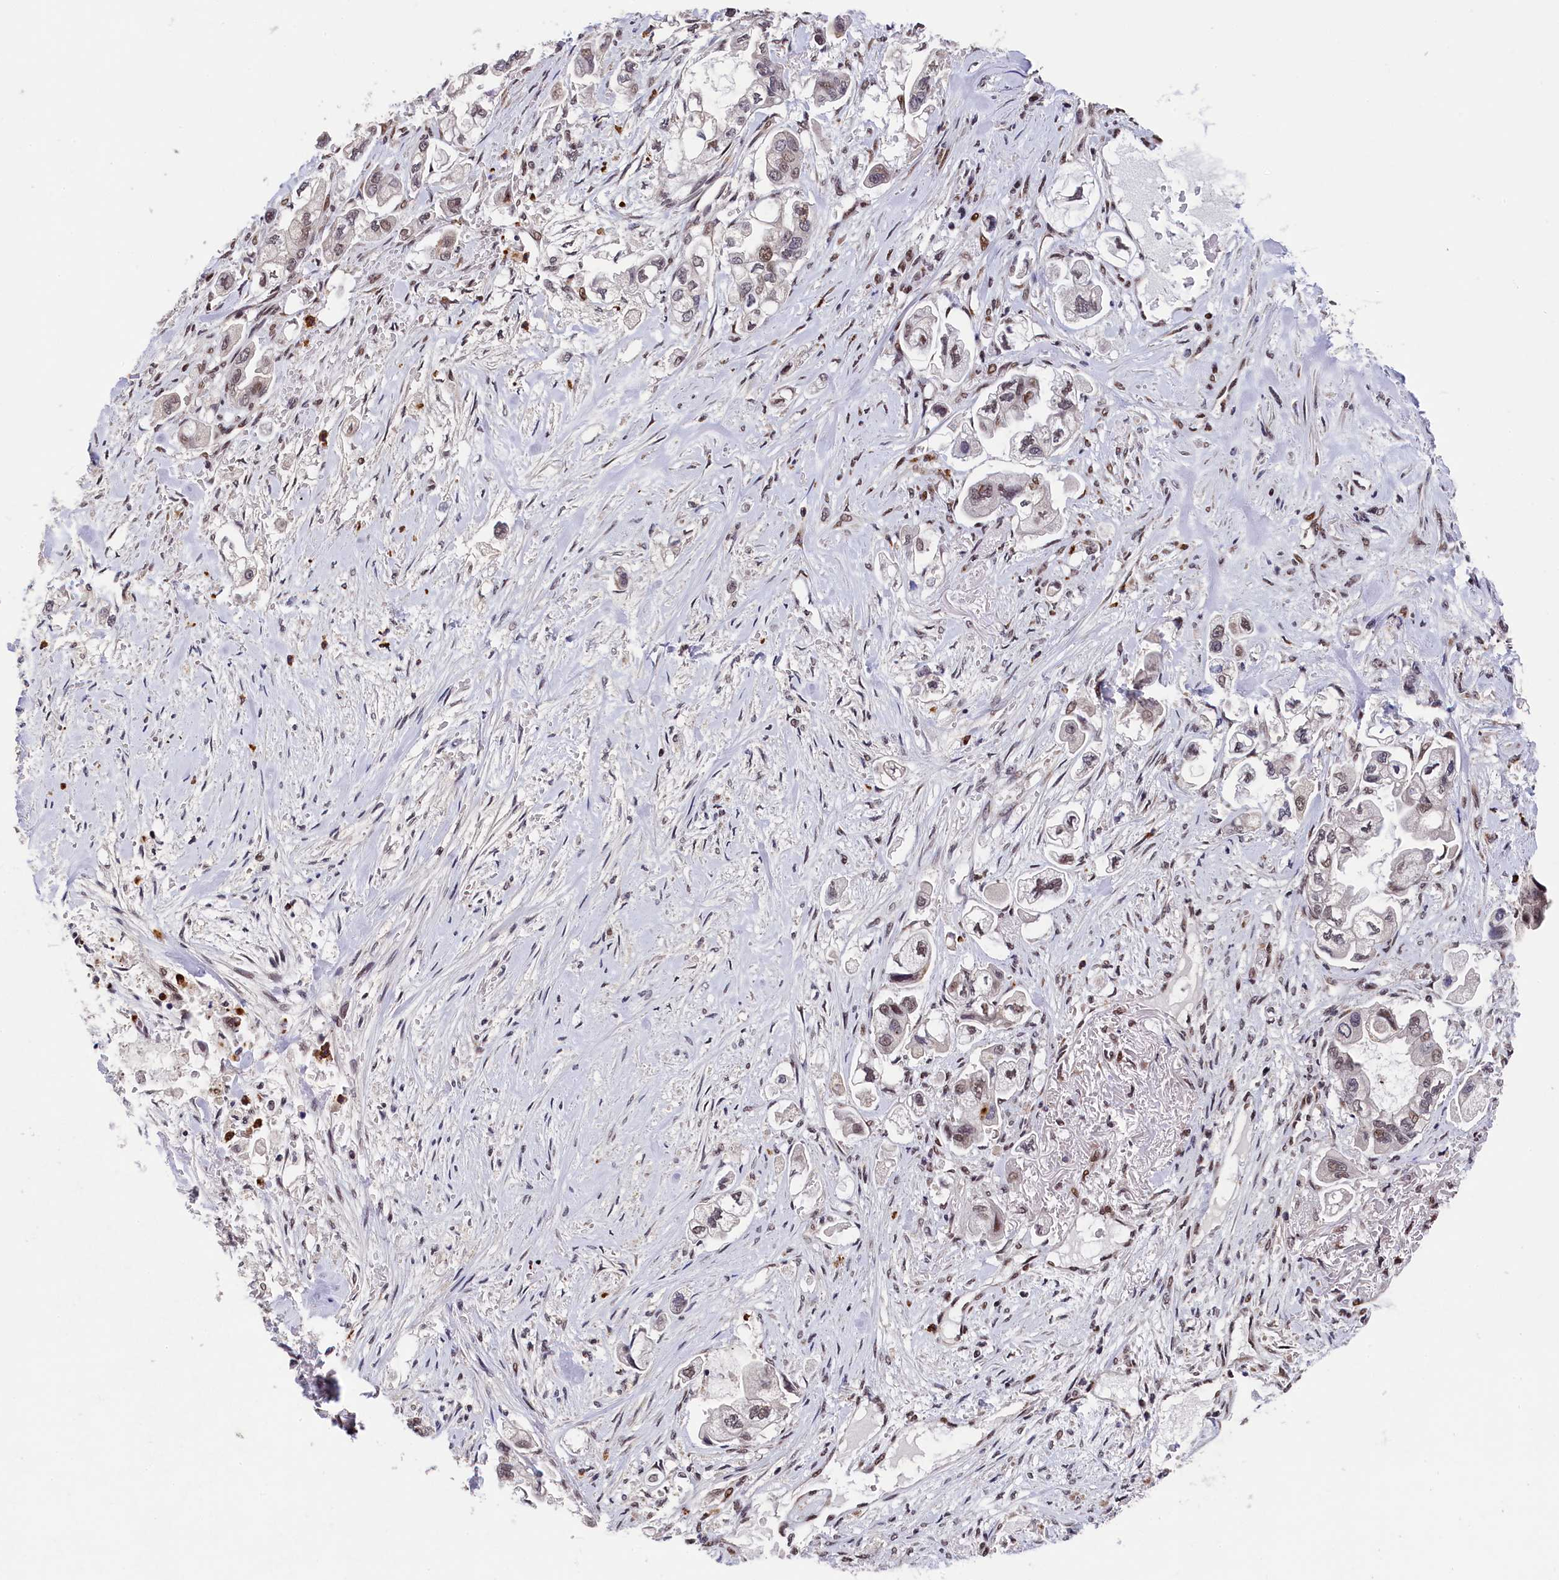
{"staining": {"intensity": "weak", "quantity": "25%-75%", "location": "nuclear"}, "tissue": "stomach cancer", "cell_type": "Tumor cells", "image_type": "cancer", "snomed": [{"axis": "morphology", "description": "Adenocarcinoma, NOS"}, {"axis": "topography", "description": "Stomach"}], "caption": "A histopathology image of stomach cancer stained for a protein shows weak nuclear brown staining in tumor cells.", "gene": "ADIG", "patient": {"sex": "male", "age": 62}}